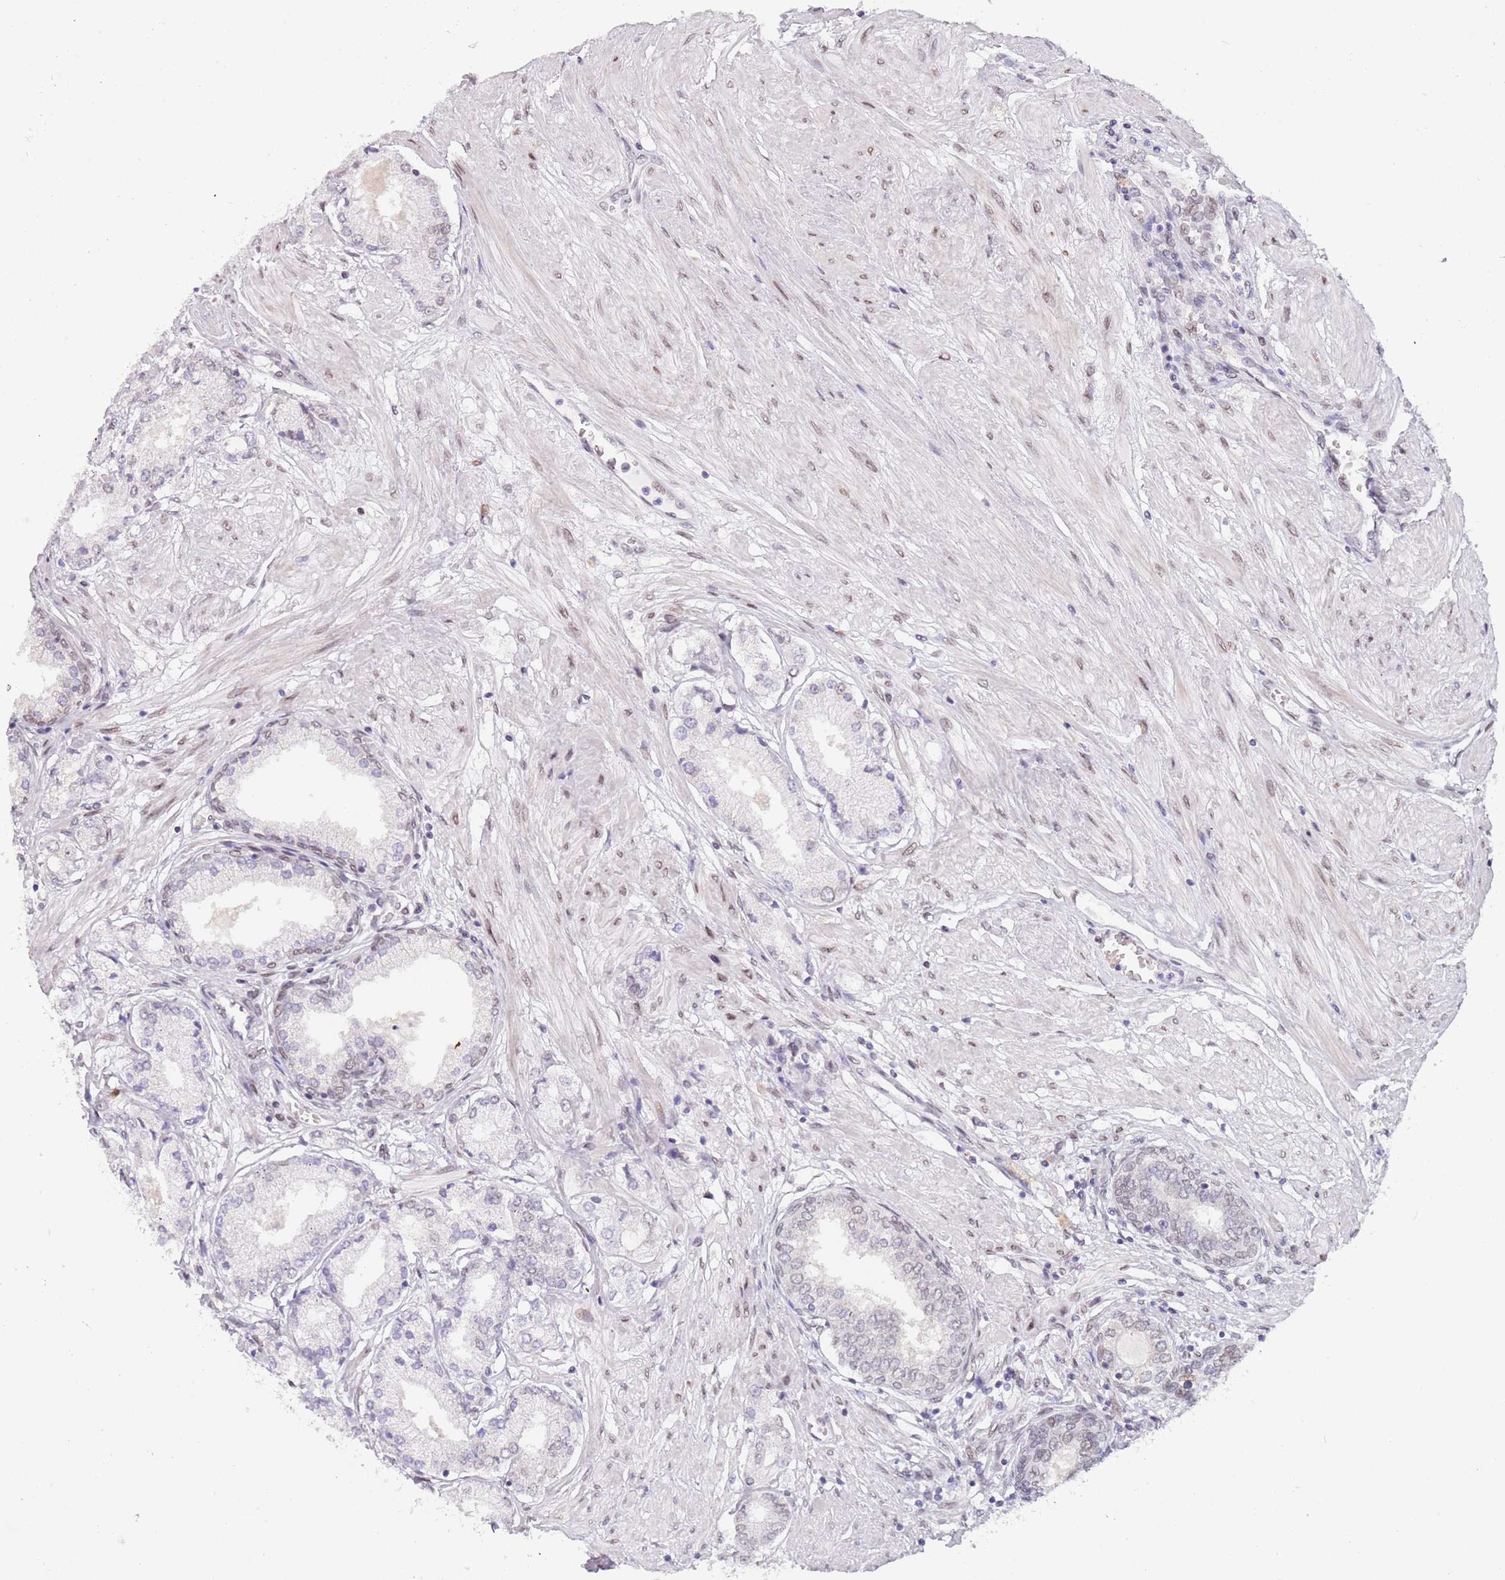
{"staining": {"intensity": "negative", "quantity": "none", "location": "none"}, "tissue": "prostate cancer", "cell_type": "Tumor cells", "image_type": "cancer", "snomed": [{"axis": "morphology", "description": "Adenocarcinoma, High grade"}, {"axis": "topography", "description": "Prostate and seminal vesicle, NOS"}], "caption": "Immunohistochemical staining of prostate adenocarcinoma (high-grade) reveals no significant positivity in tumor cells.", "gene": "KLHDC2", "patient": {"sex": "male", "age": 64}}